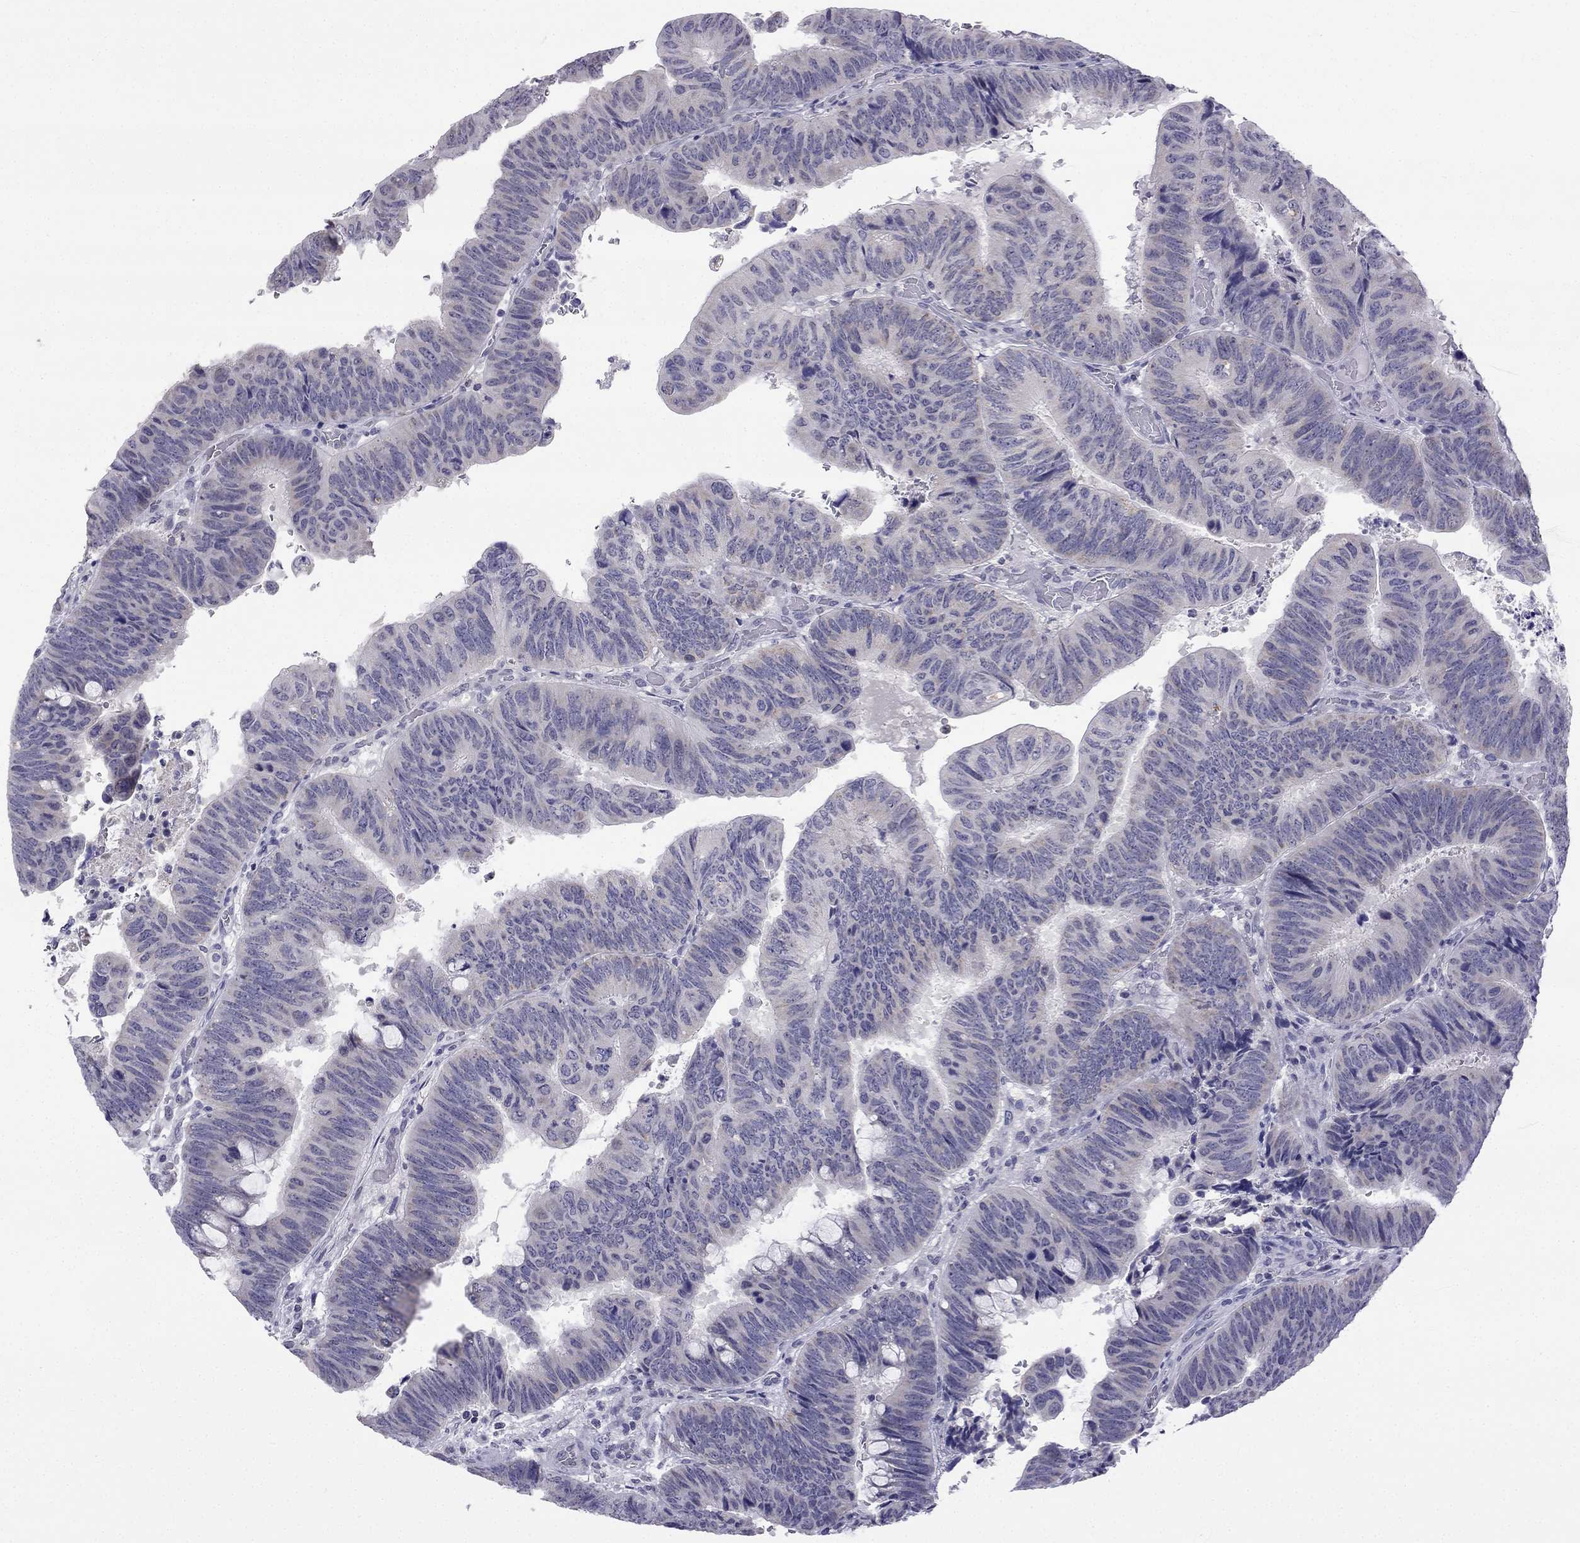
{"staining": {"intensity": "weak", "quantity": "<25%", "location": "cytoplasmic/membranous"}, "tissue": "colorectal cancer", "cell_type": "Tumor cells", "image_type": "cancer", "snomed": [{"axis": "morphology", "description": "Normal tissue, NOS"}, {"axis": "morphology", "description": "Adenocarcinoma, NOS"}, {"axis": "topography", "description": "Rectum"}], "caption": "Tumor cells are negative for protein expression in human colorectal cancer (adenocarcinoma). (DAB IHC visualized using brightfield microscopy, high magnification).", "gene": "C5orf49", "patient": {"sex": "male", "age": 92}}